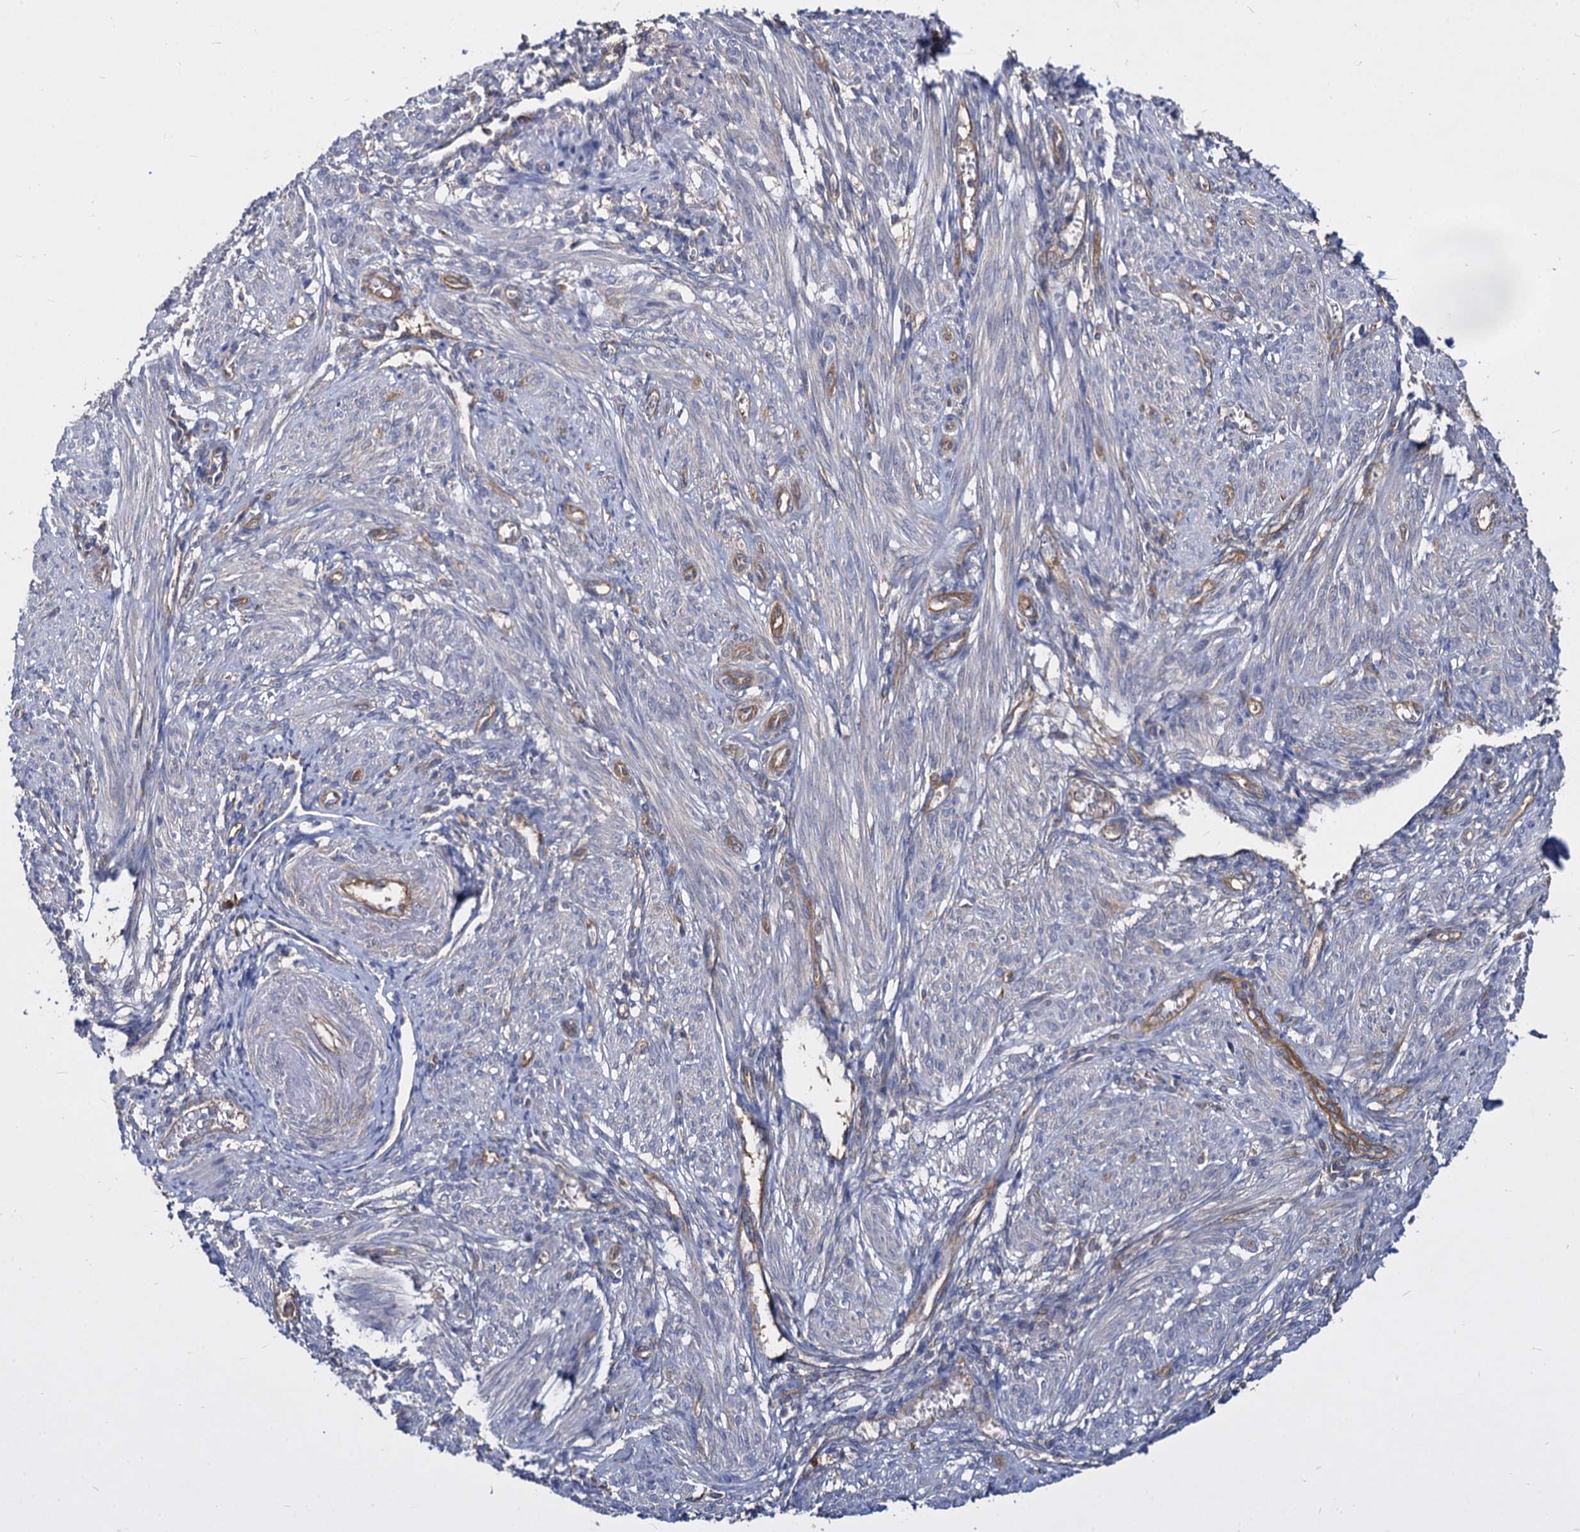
{"staining": {"intensity": "negative", "quantity": "none", "location": "none"}, "tissue": "smooth muscle", "cell_type": "Smooth muscle cells", "image_type": "normal", "snomed": [{"axis": "morphology", "description": "Normal tissue, NOS"}, {"axis": "topography", "description": "Smooth muscle"}], "caption": "A high-resolution histopathology image shows immunohistochemistry staining of unremarkable smooth muscle, which exhibits no significant positivity in smooth muscle cells. (Brightfield microscopy of DAB (3,3'-diaminobenzidine) immunohistochemistry at high magnification).", "gene": "NME1", "patient": {"sex": "female", "age": 39}}